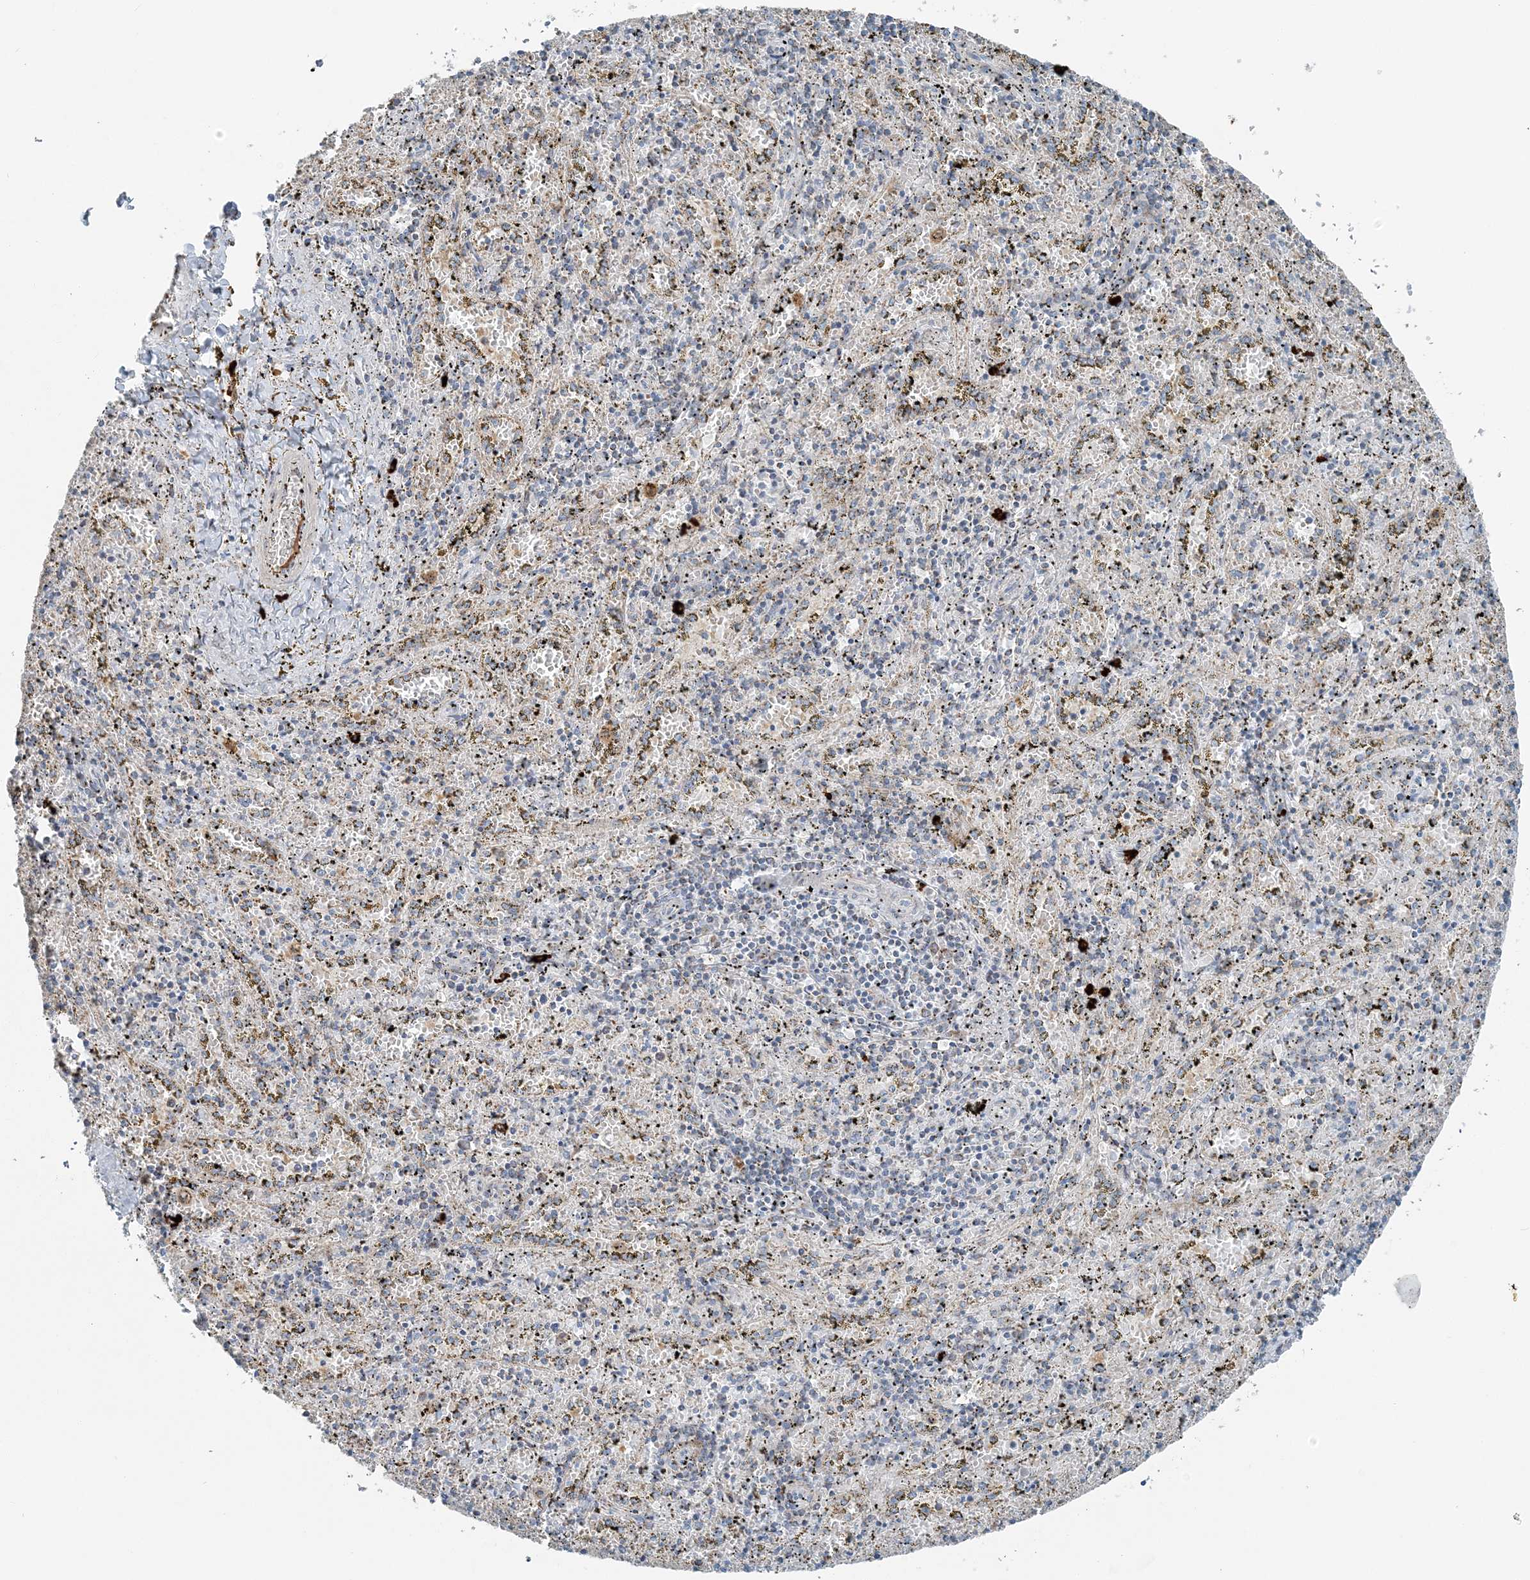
{"staining": {"intensity": "weak", "quantity": "25%-75%", "location": "cytoplasmic/membranous"}, "tissue": "spleen", "cell_type": "Cells in red pulp", "image_type": "normal", "snomed": [{"axis": "morphology", "description": "Normal tissue, NOS"}, {"axis": "topography", "description": "Spleen"}], "caption": "IHC of normal human spleen displays low levels of weak cytoplasmic/membranous positivity in approximately 25%-75% of cells in red pulp. (Stains: DAB in brown, nuclei in blue, Microscopy: brightfield microscopy at high magnification).", "gene": "SLC22A16", "patient": {"sex": "male", "age": 11}}